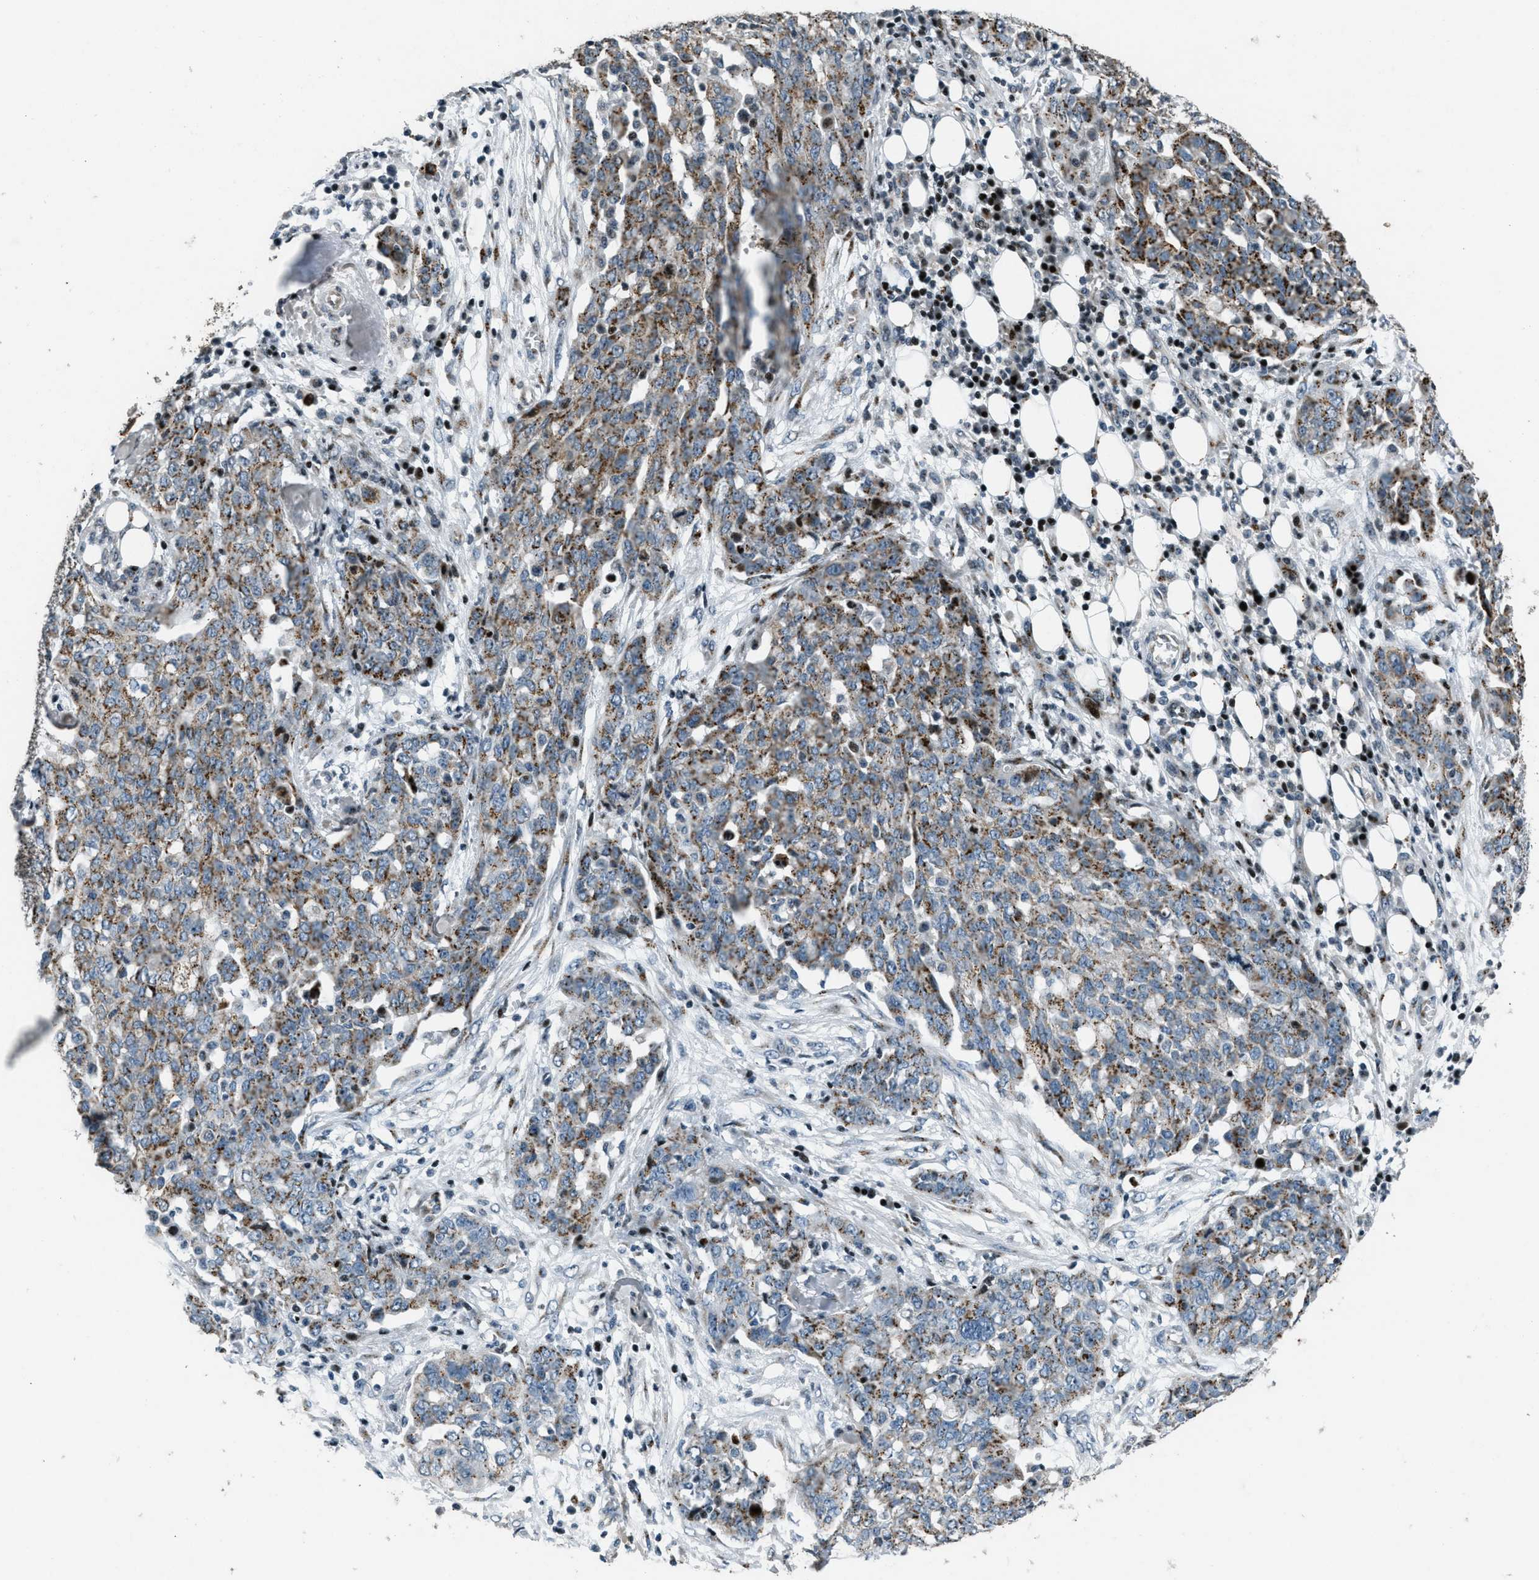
{"staining": {"intensity": "moderate", "quantity": ">75%", "location": "cytoplasmic/membranous"}, "tissue": "ovarian cancer", "cell_type": "Tumor cells", "image_type": "cancer", "snomed": [{"axis": "morphology", "description": "Cystadenocarcinoma, serous, NOS"}, {"axis": "topography", "description": "Soft tissue"}, {"axis": "topography", "description": "Ovary"}], "caption": "The image displays immunohistochemical staining of ovarian cancer. There is moderate cytoplasmic/membranous expression is present in about >75% of tumor cells.", "gene": "GPC6", "patient": {"sex": "female", "age": 57}}